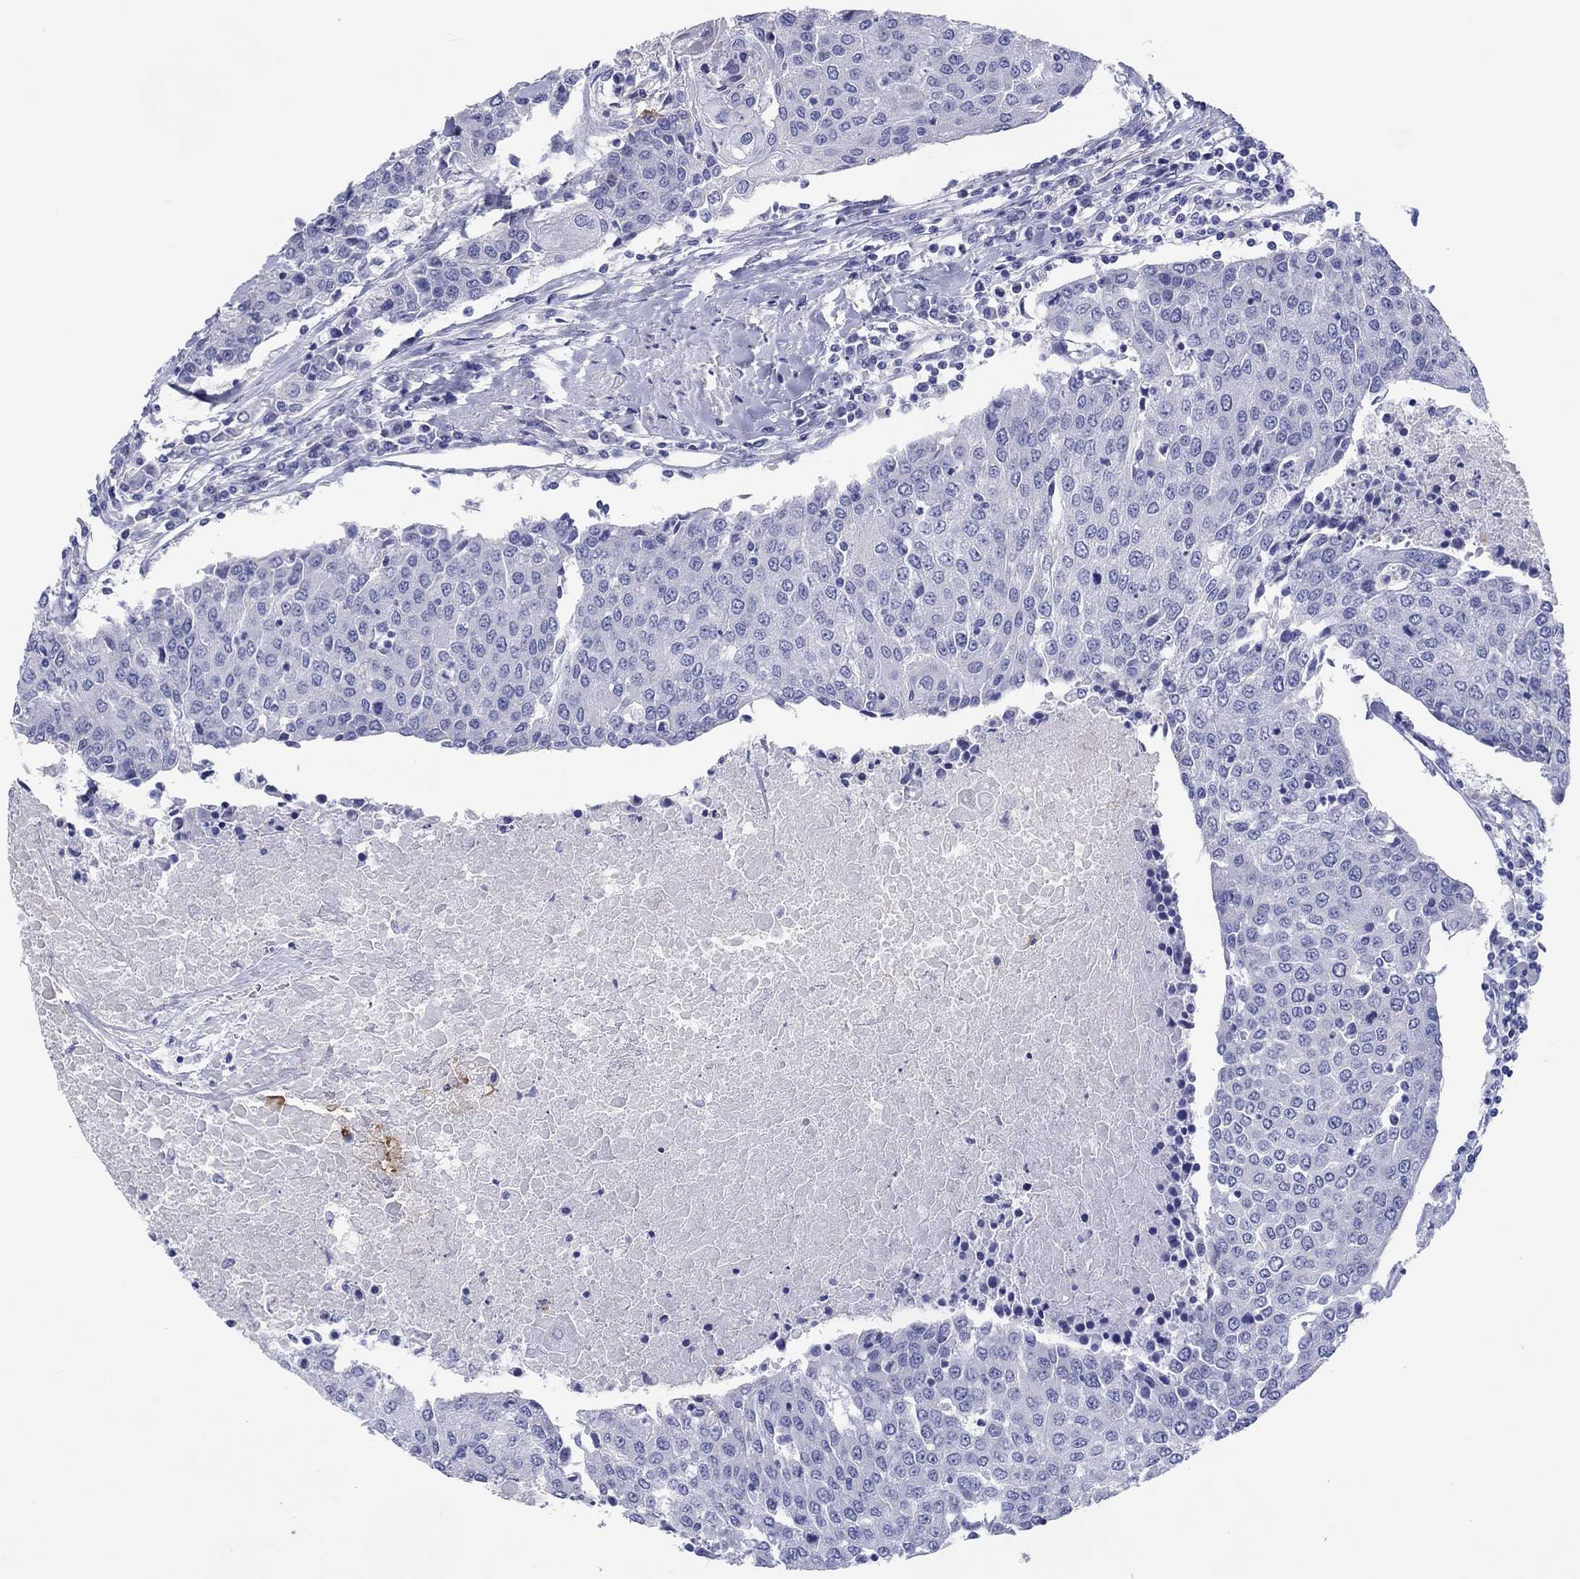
{"staining": {"intensity": "negative", "quantity": "none", "location": "none"}, "tissue": "urothelial cancer", "cell_type": "Tumor cells", "image_type": "cancer", "snomed": [{"axis": "morphology", "description": "Urothelial carcinoma, High grade"}, {"axis": "topography", "description": "Urinary bladder"}], "caption": "This is a micrograph of IHC staining of urothelial carcinoma (high-grade), which shows no staining in tumor cells.", "gene": "ERICH3", "patient": {"sex": "female", "age": 85}}